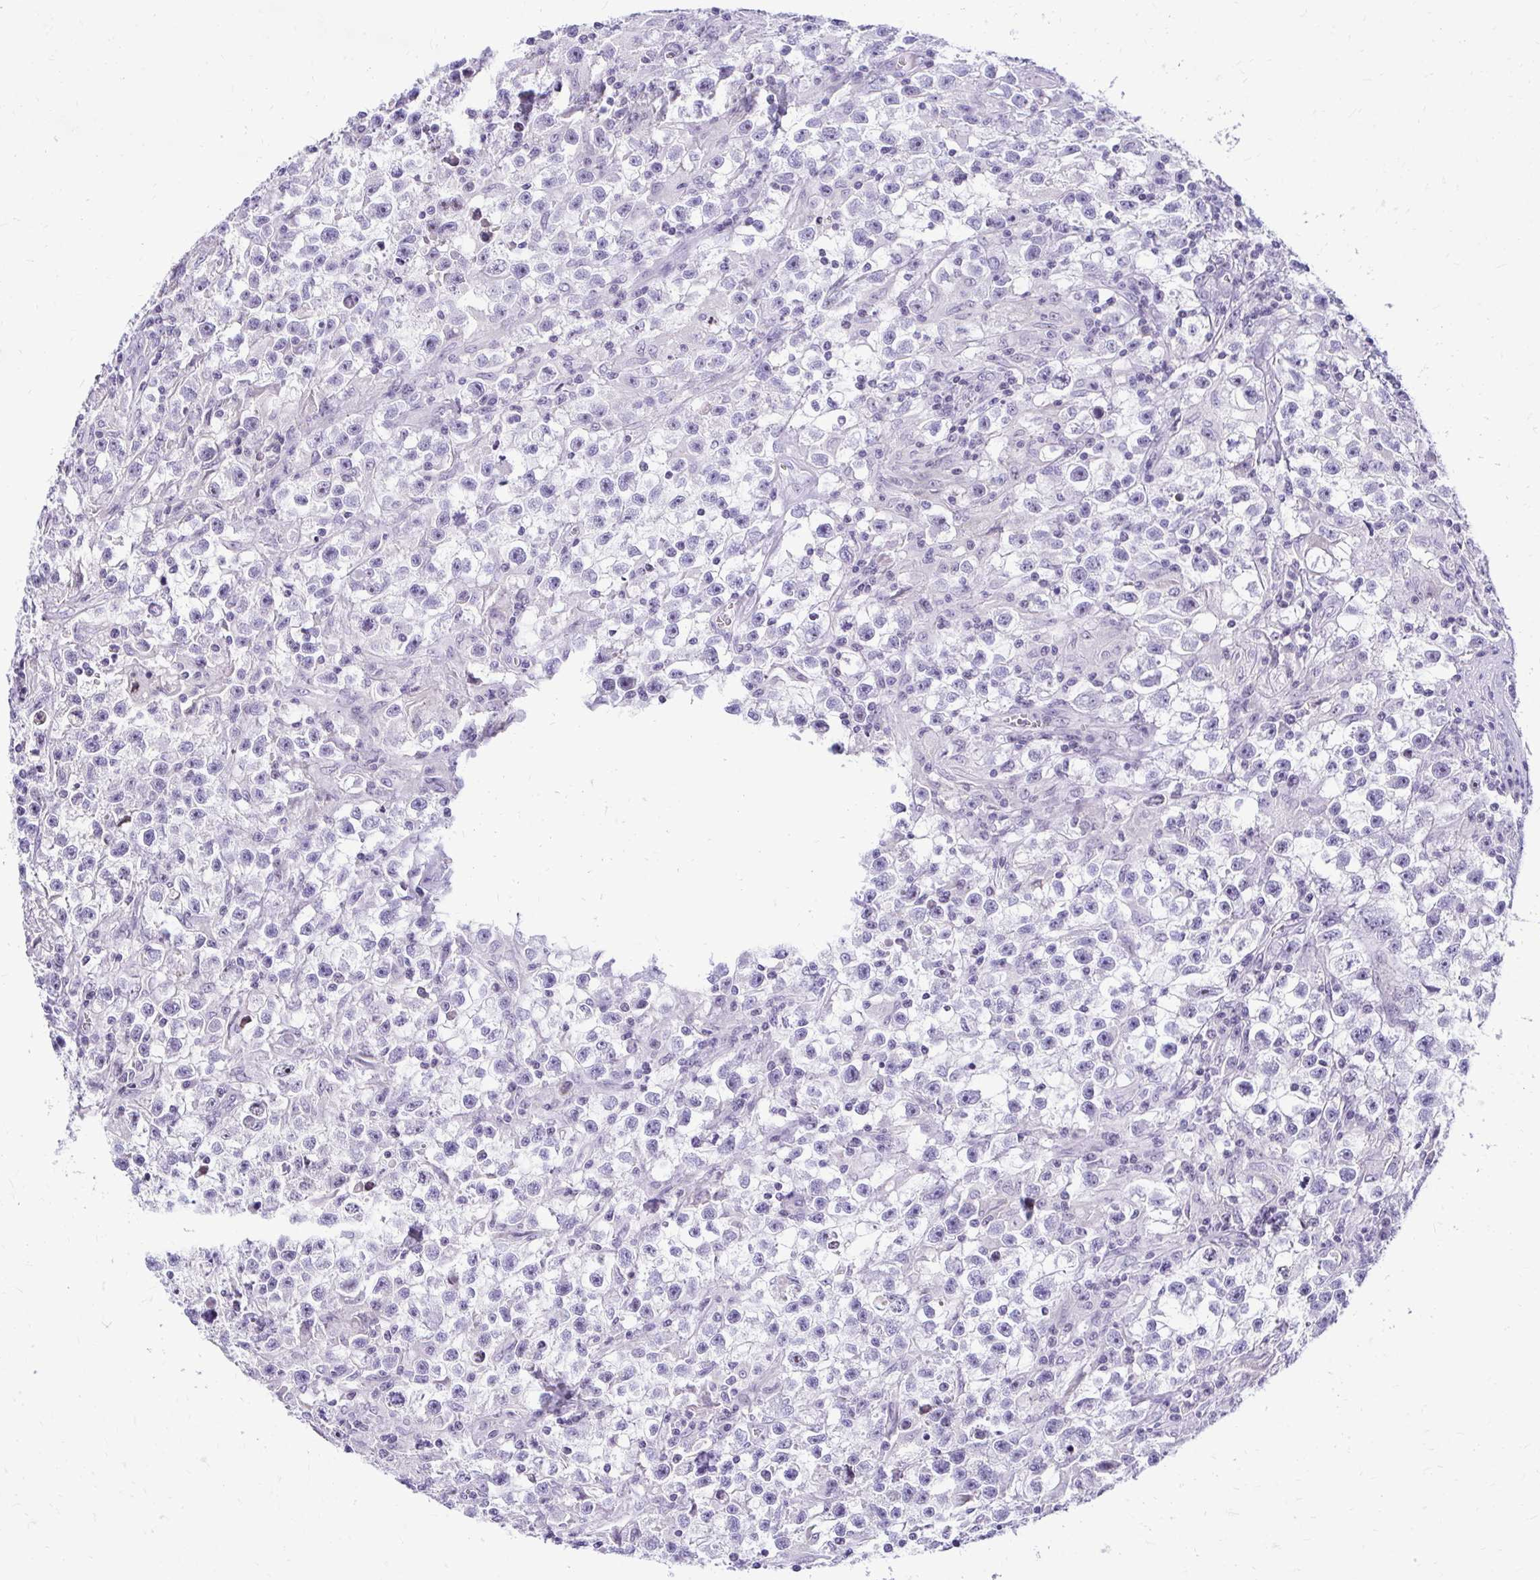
{"staining": {"intensity": "negative", "quantity": "none", "location": "none"}, "tissue": "testis cancer", "cell_type": "Tumor cells", "image_type": "cancer", "snomed": [{"axis": "morphology", "description": "Seminoma, NOS"}, {"axis": "topography", "description": "Testis"}], "caption": "An IHC photomicrograph of testis seminoma is shown. There is no staining in tumor cells of testis seminoma.", "gene": "NIFK", "patient": {"sex": "male", "age": 31}}